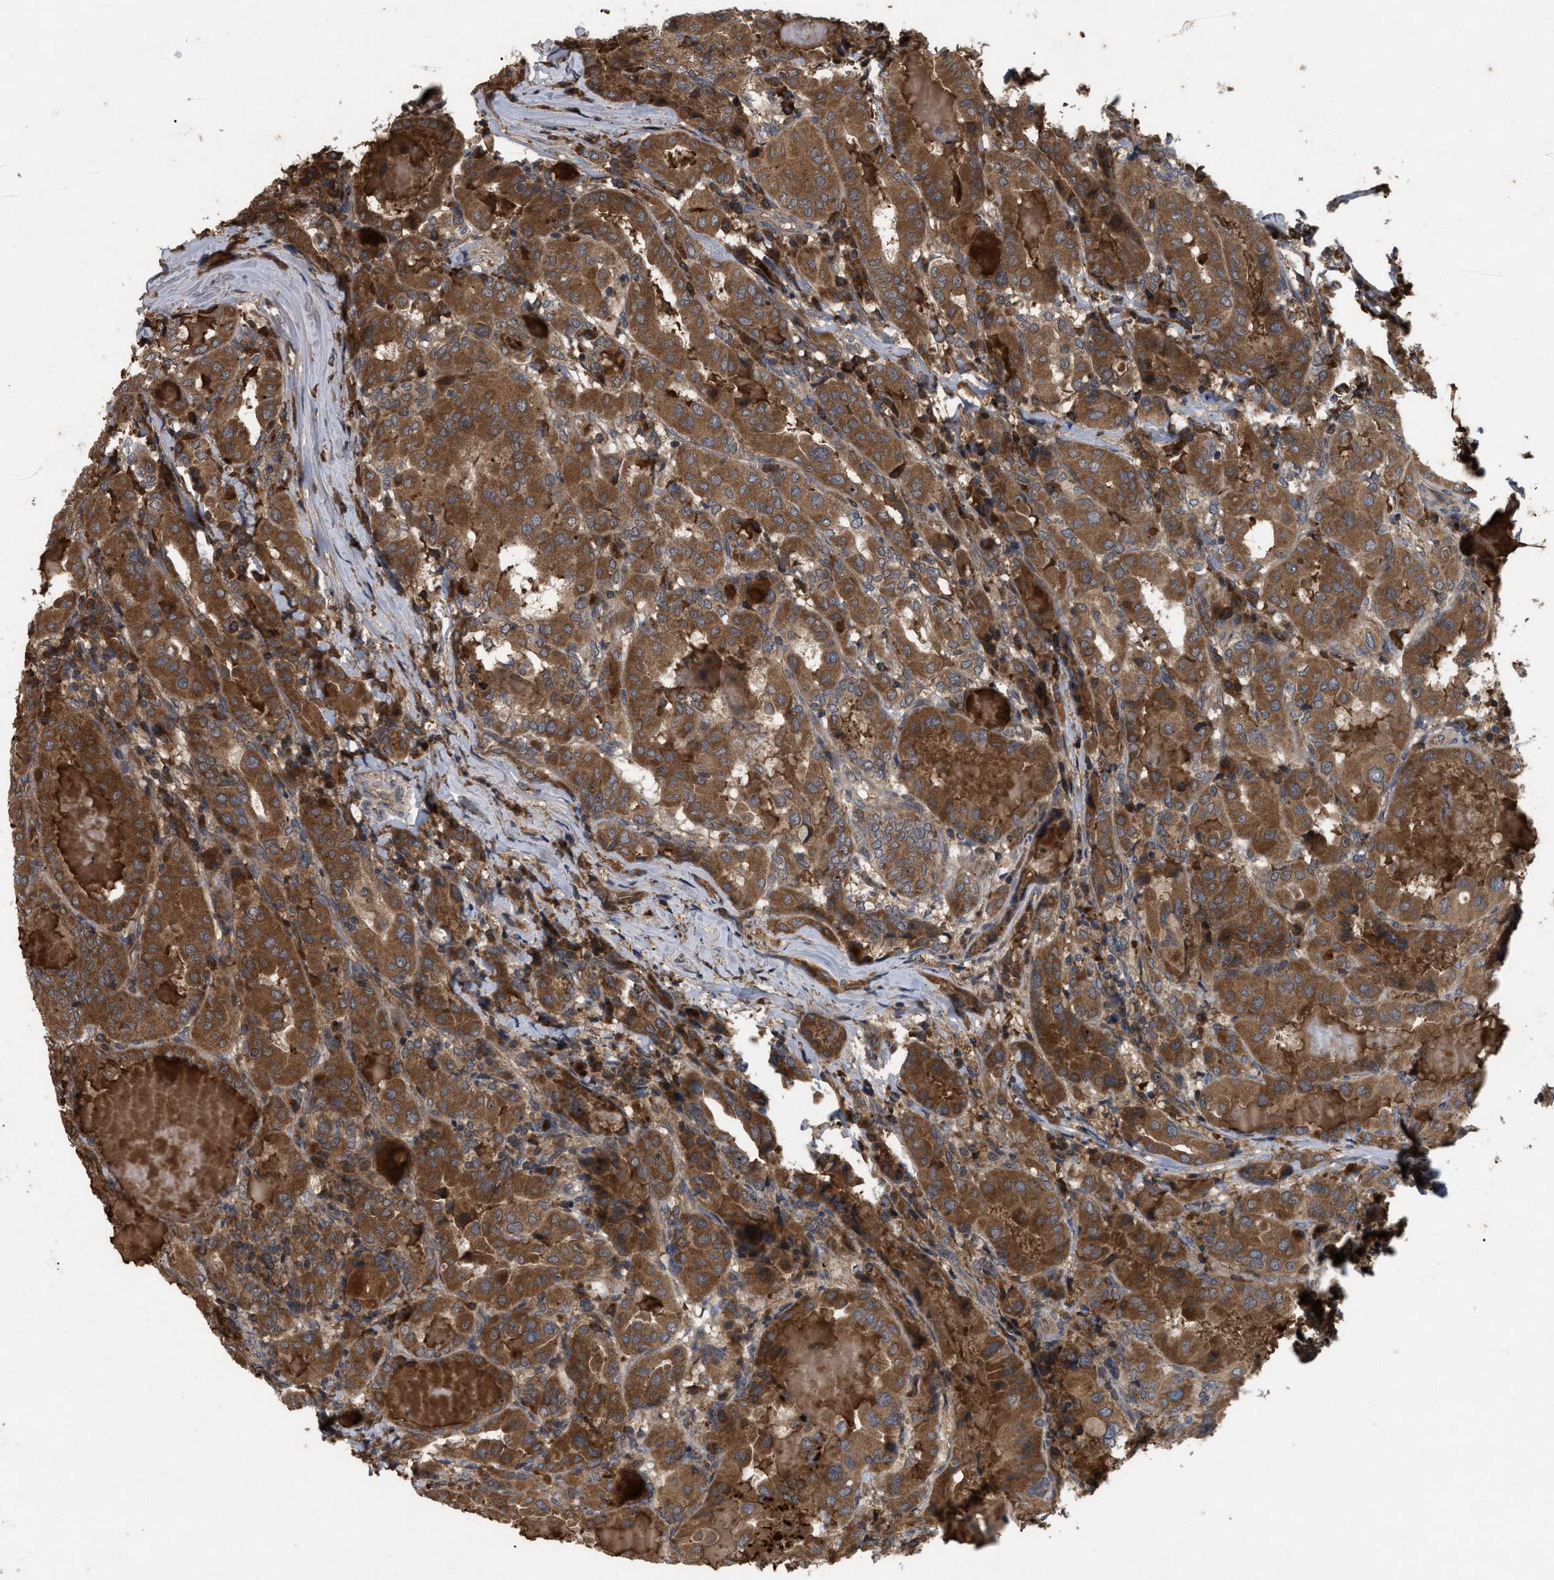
{"staining": {"intensity": "moderate", "quantity": ">75%", "location": "cytoplasmic/membranous"}, "tissue": "thyroid cancer", "cell_type": "Tumor cells", "image_type": "cancer", "snomed": [{"axis": "morphology", "description": "Papillary adenocarcinoma, NOS"}, {"axis": "topography", "description": "Thyroid gland"}], "caption": "Immunohistochemical staining of human thyroid cancer exhibits medium levels of moderate cytoplasmic/membranous staining in about >75% of tumor cells. The staining is performed using DAB (3,3'-diaminobenzidine) brown chromogen to label protein expression. The nuclei are counter-stained blue using hematoxylin.", "gene": "RAB2A", "patient": {"sex": "female", "age": 42}}